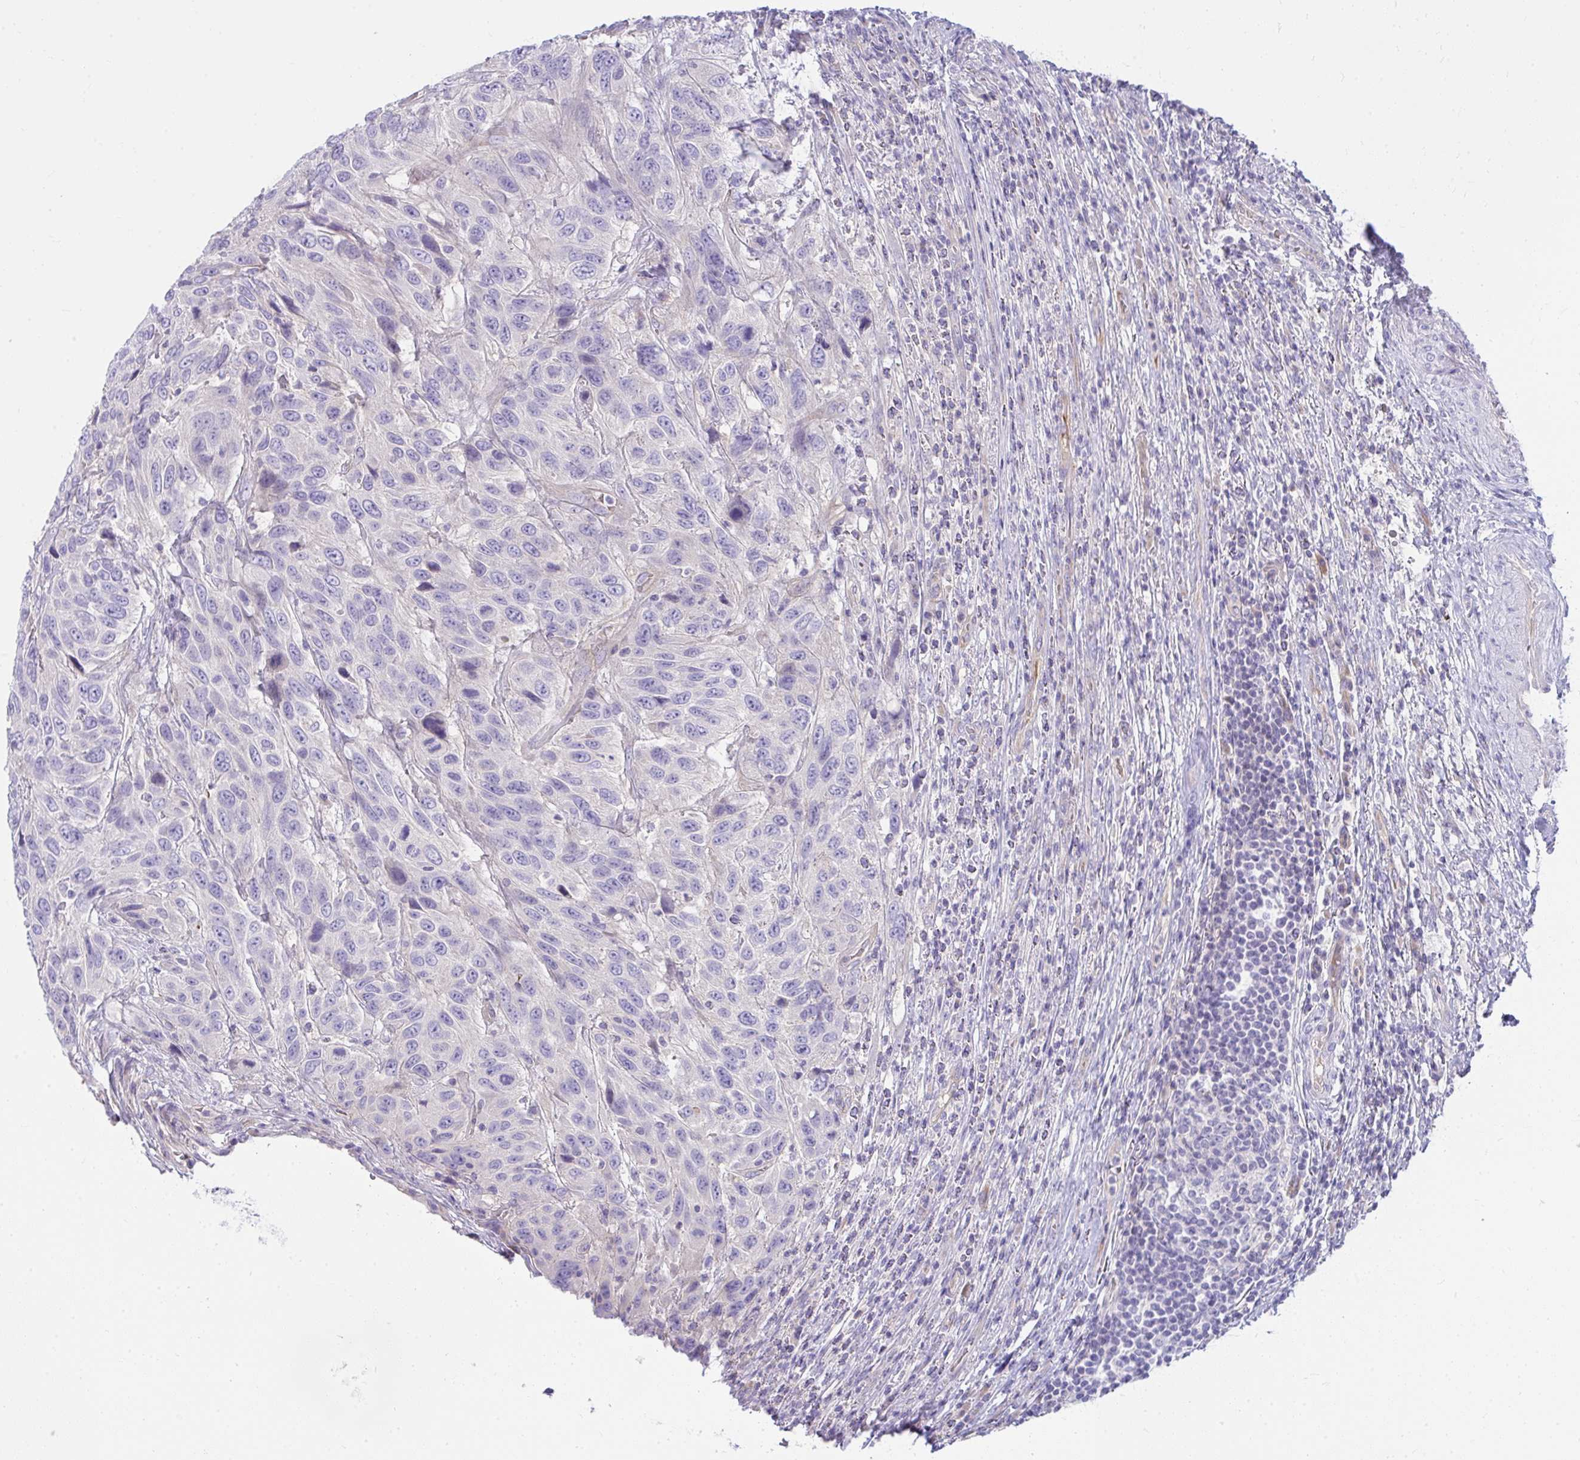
{"staining": {"intensity": "negative", "quantity": "none", "location": "none"}, "tissue": "urothelial cancer", "cell_type": "Tumor cells", "image_type": "cancer", "snomed": [{"axis": "morphology", "description": "Urothelial carcinoma, High grade"}, {"axis": "topography", "description": "Urinary bladder"}], "caption": "A photomicrograph of human urothelial carcinoma (high-grade) is negative for staining in tumor cells.", "gene": "LRRC36", "patient": {"sex": "female", "age": 70}}